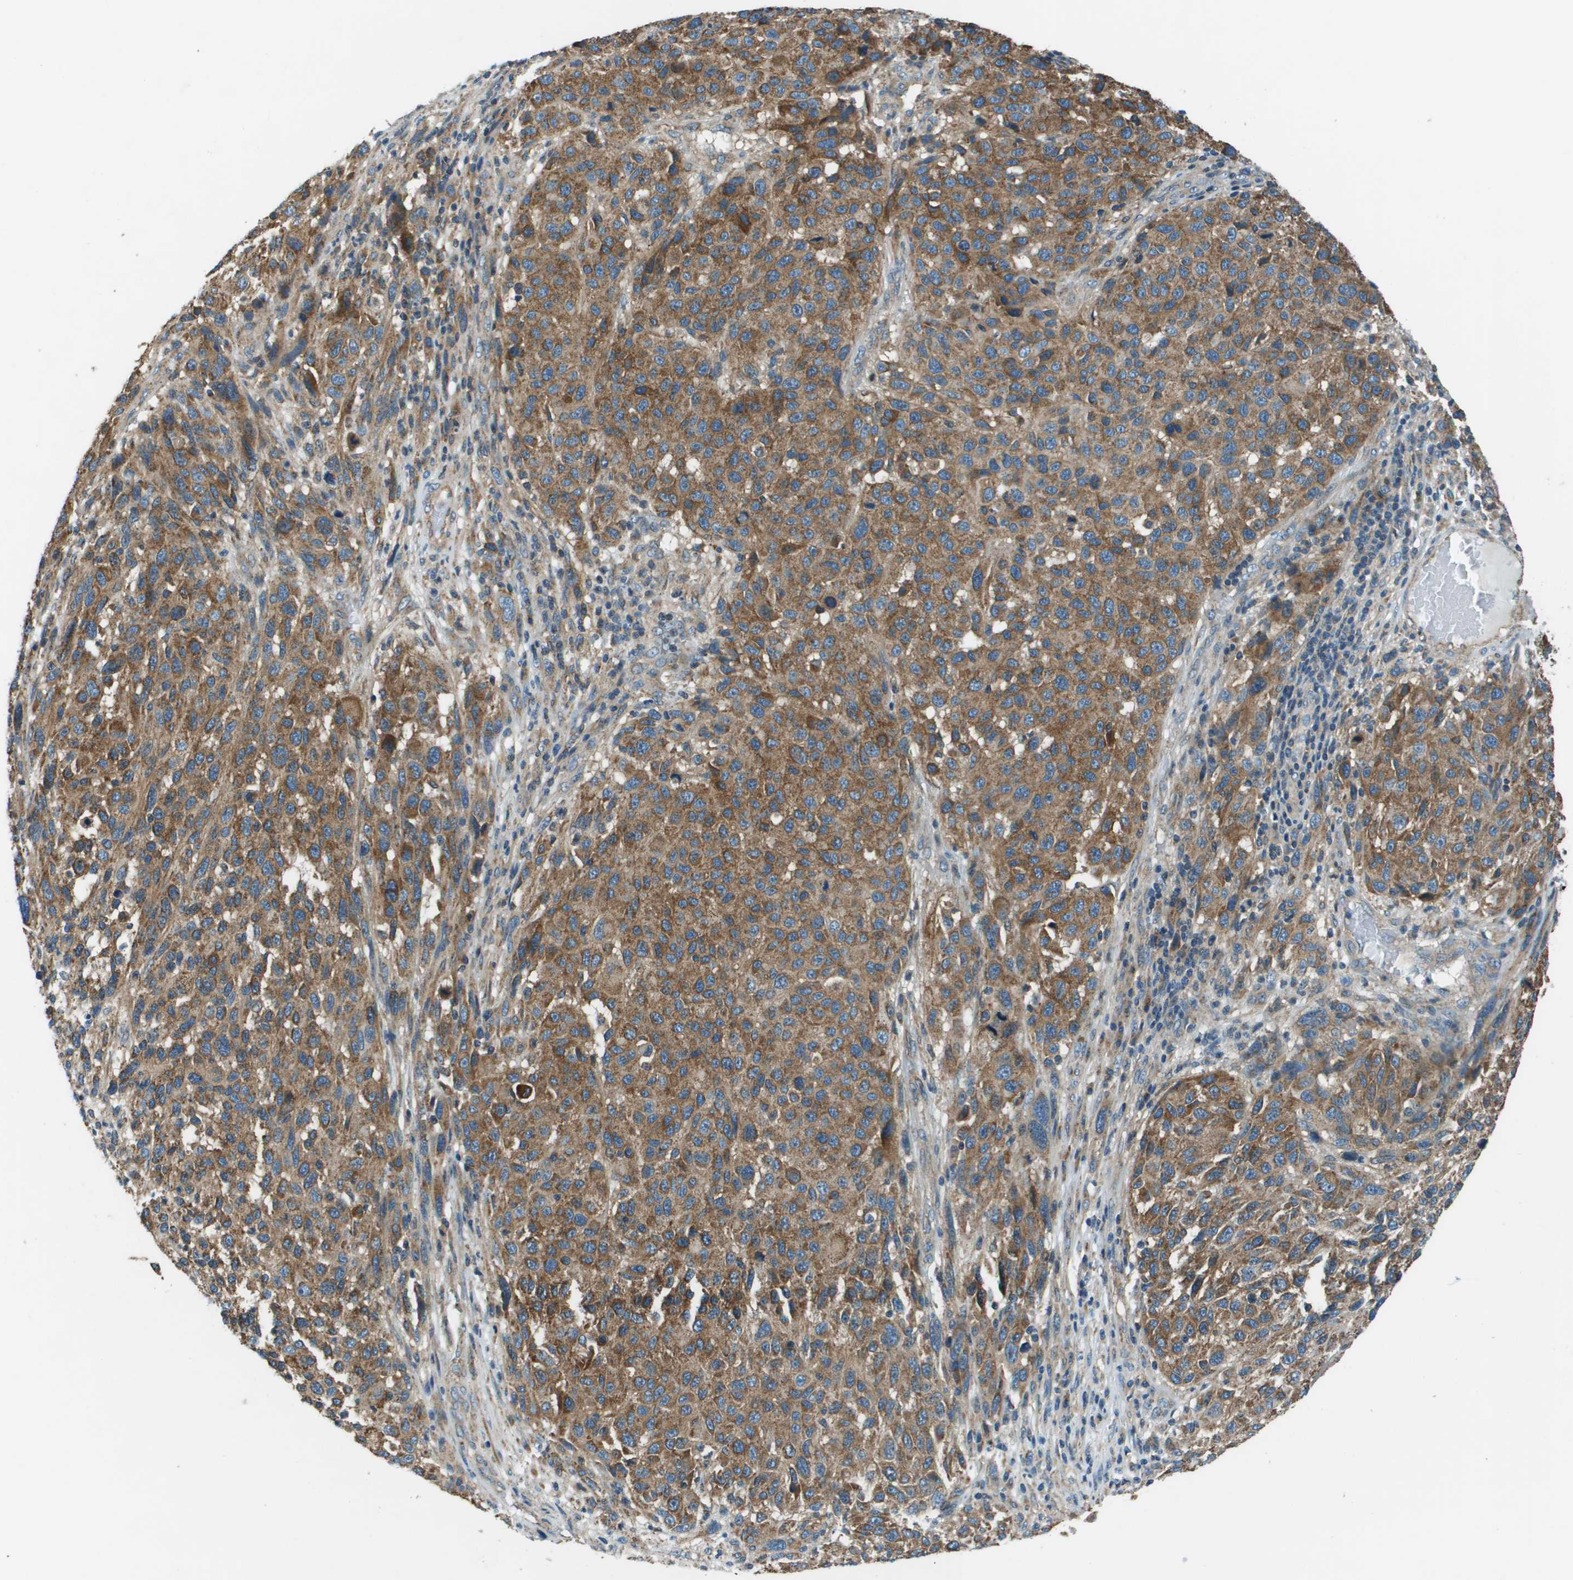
{"staining": {"intensity": "moderate", "quantity": ">75%", "location": "cytoplasmic/membranous"}, "tissue": "melanoma", "cell_type": "Tumor cells", "image_type": "cancer", "snomed": [{"axis": "morphology", "description": "Malignant melanoma, Metastatic site"}, {"axis": "topography", "description": "Lymph node"}], "caption": "Melanoma stained for a protein (brown) displays moderate cytoplasmic/membranous positive staining in approximately >75% of tumor cells.", "gene": "TMEM51", "patient": {"sex": "male", "age": 61}}